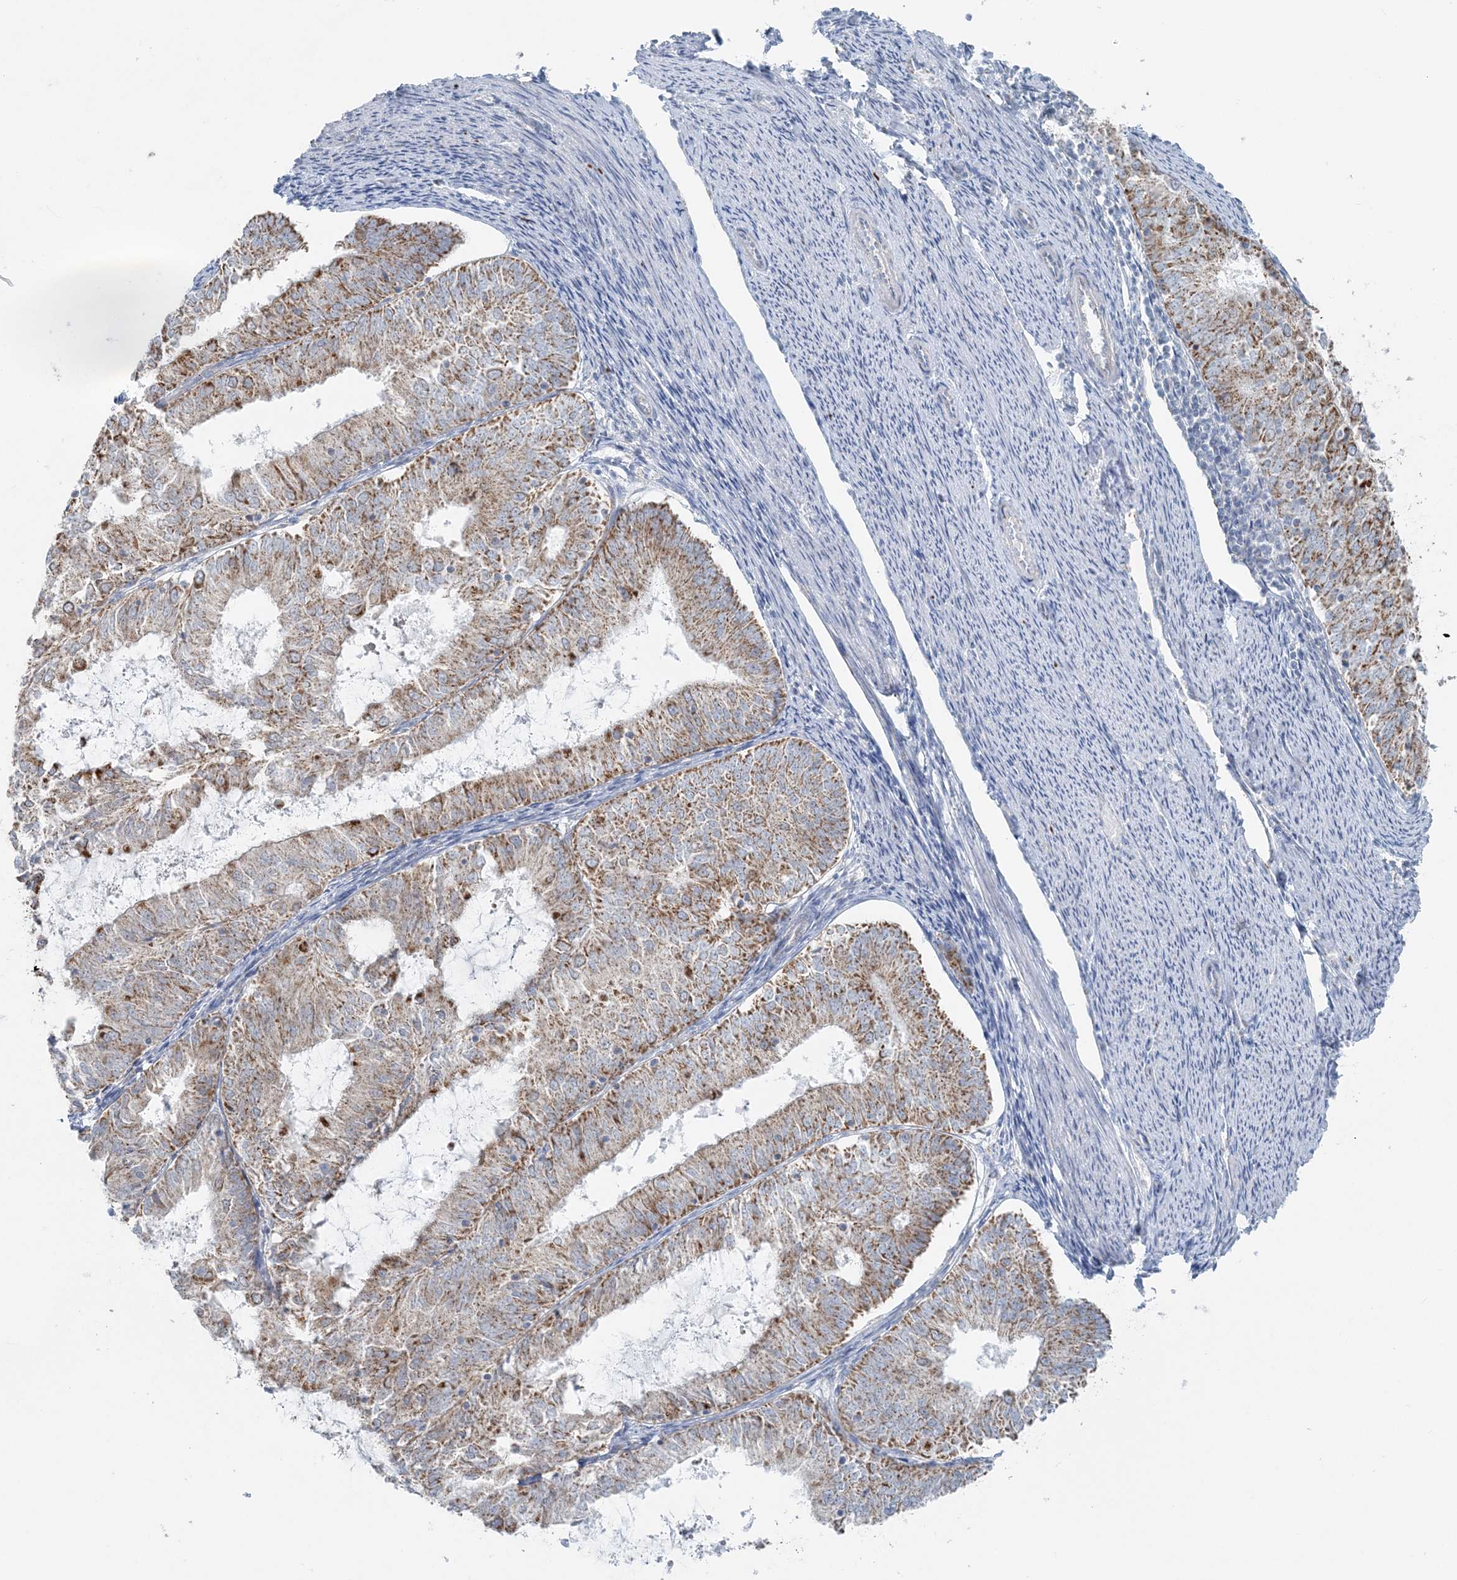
{"staining": {"intensity": "moderate", "quantity": ">75%", "location": "cytoplasmic/membranous"}, "tissue": "endometrial cancer", "cell_type": "Tumor cells", "image_type": "cancer", "snomed": [{"axis": "morphology", "description": "Adenocarcinoma, NOS"}, {"axis": "topography", "description": "Endometrium"}], "caption": "Tumor cells show medium levels of moderate cytoplasmic/membranous positivity in about >75% of cells in human endometrial adenocarcinoma.", "gene": "PCCB", "patient": {"sex": "female", "age": 57}}